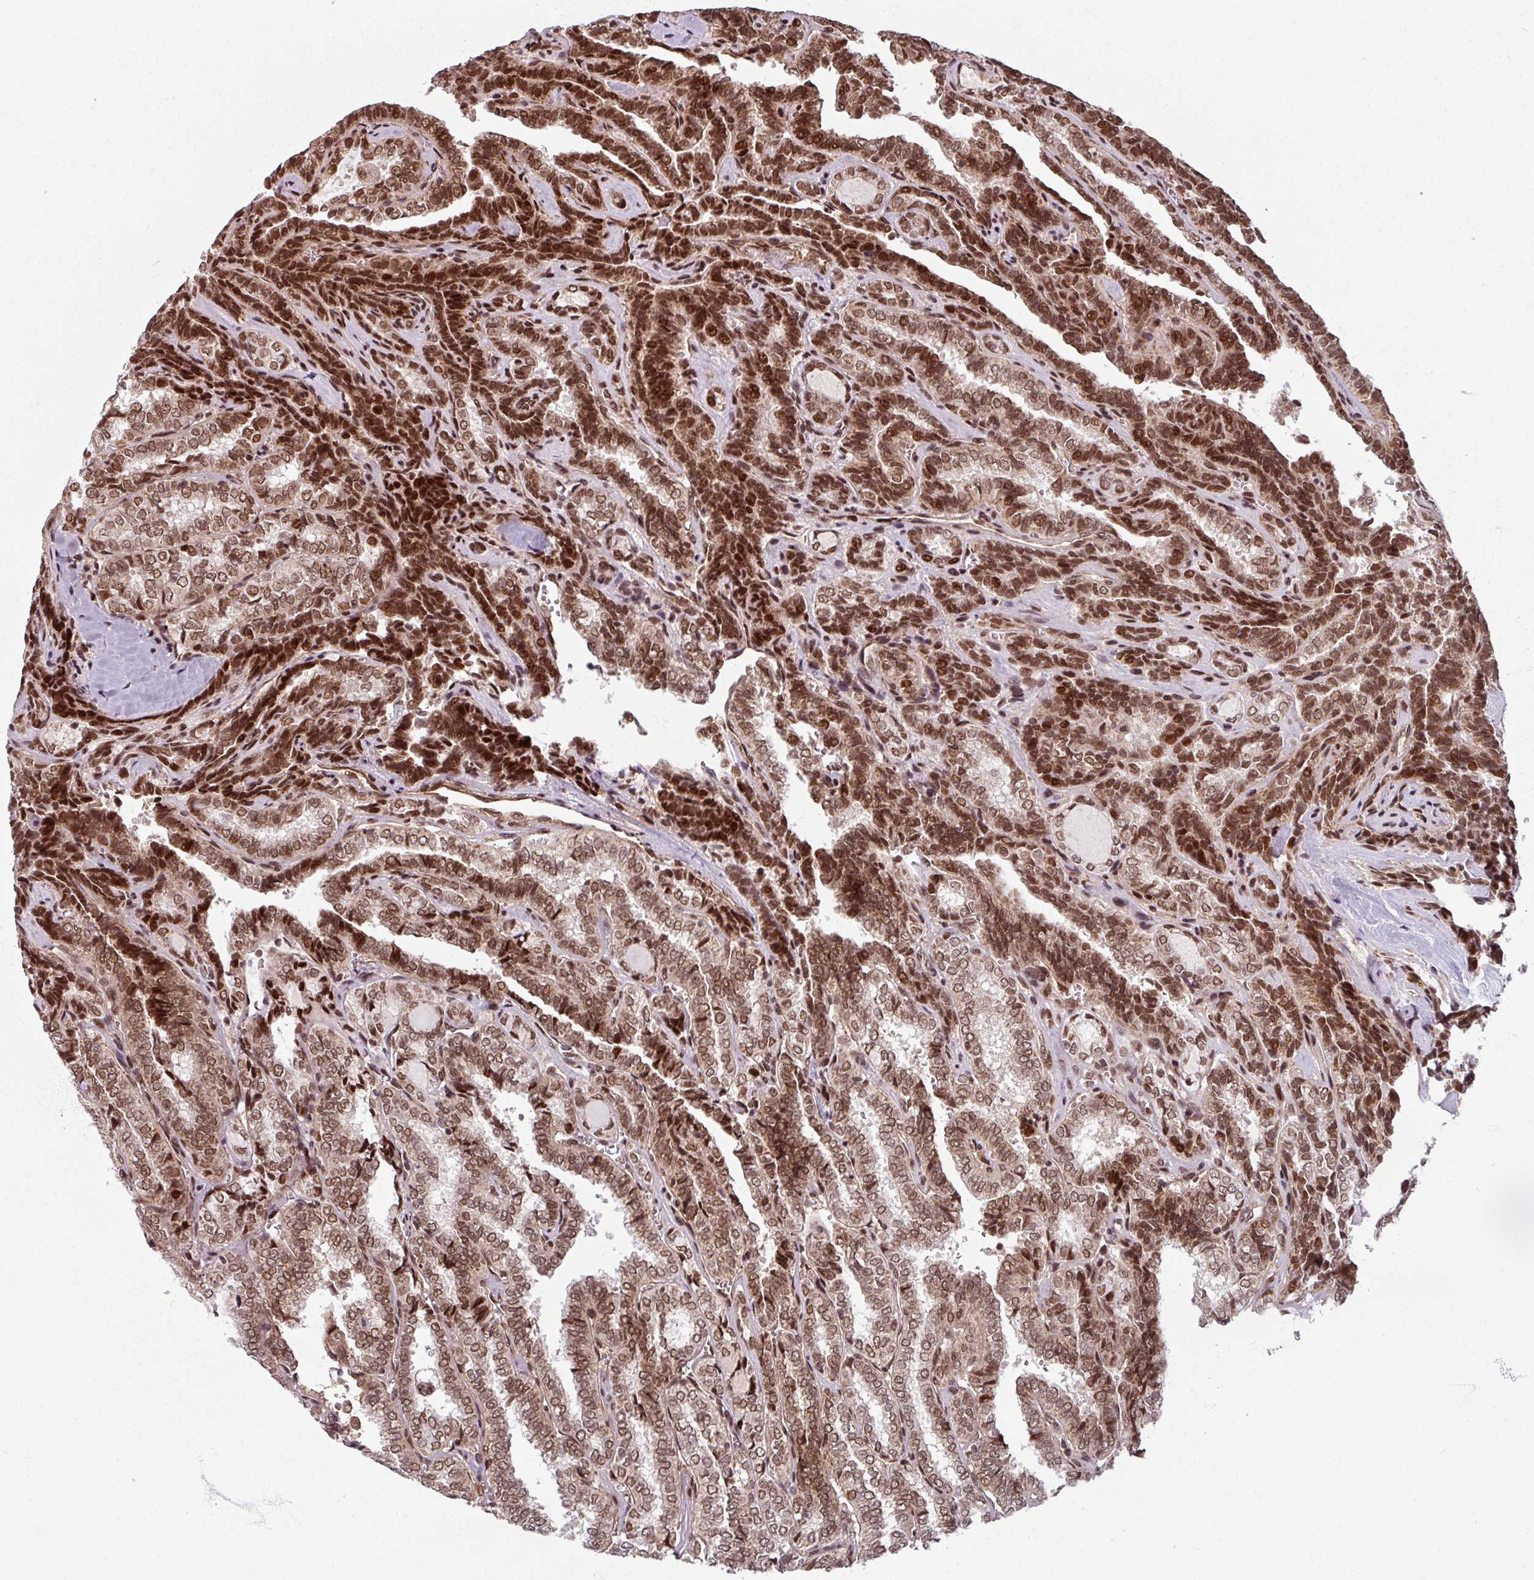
{"staining": {"intensity": "strong", "quantity": ">75%", "location": "nuclear"}, "tissue": "thyroid cancer", "cell_type": "Tumor cells", "image_type": "cancer", "snomed": [{"axis": "morphology", "description": "Papillary adenocarcinoma, NOS"}, {"axis": "topography", "description": "Thyroid gland"}], "caption": "Tumor cells show strong nuclear expression in about >75% of cells in papillary adenocarcinoma (thyroid). (IHC, brightfield microscopy, high magnification).", "gene": "SWI5", "patient": {"sex": "female", "age": 30}}